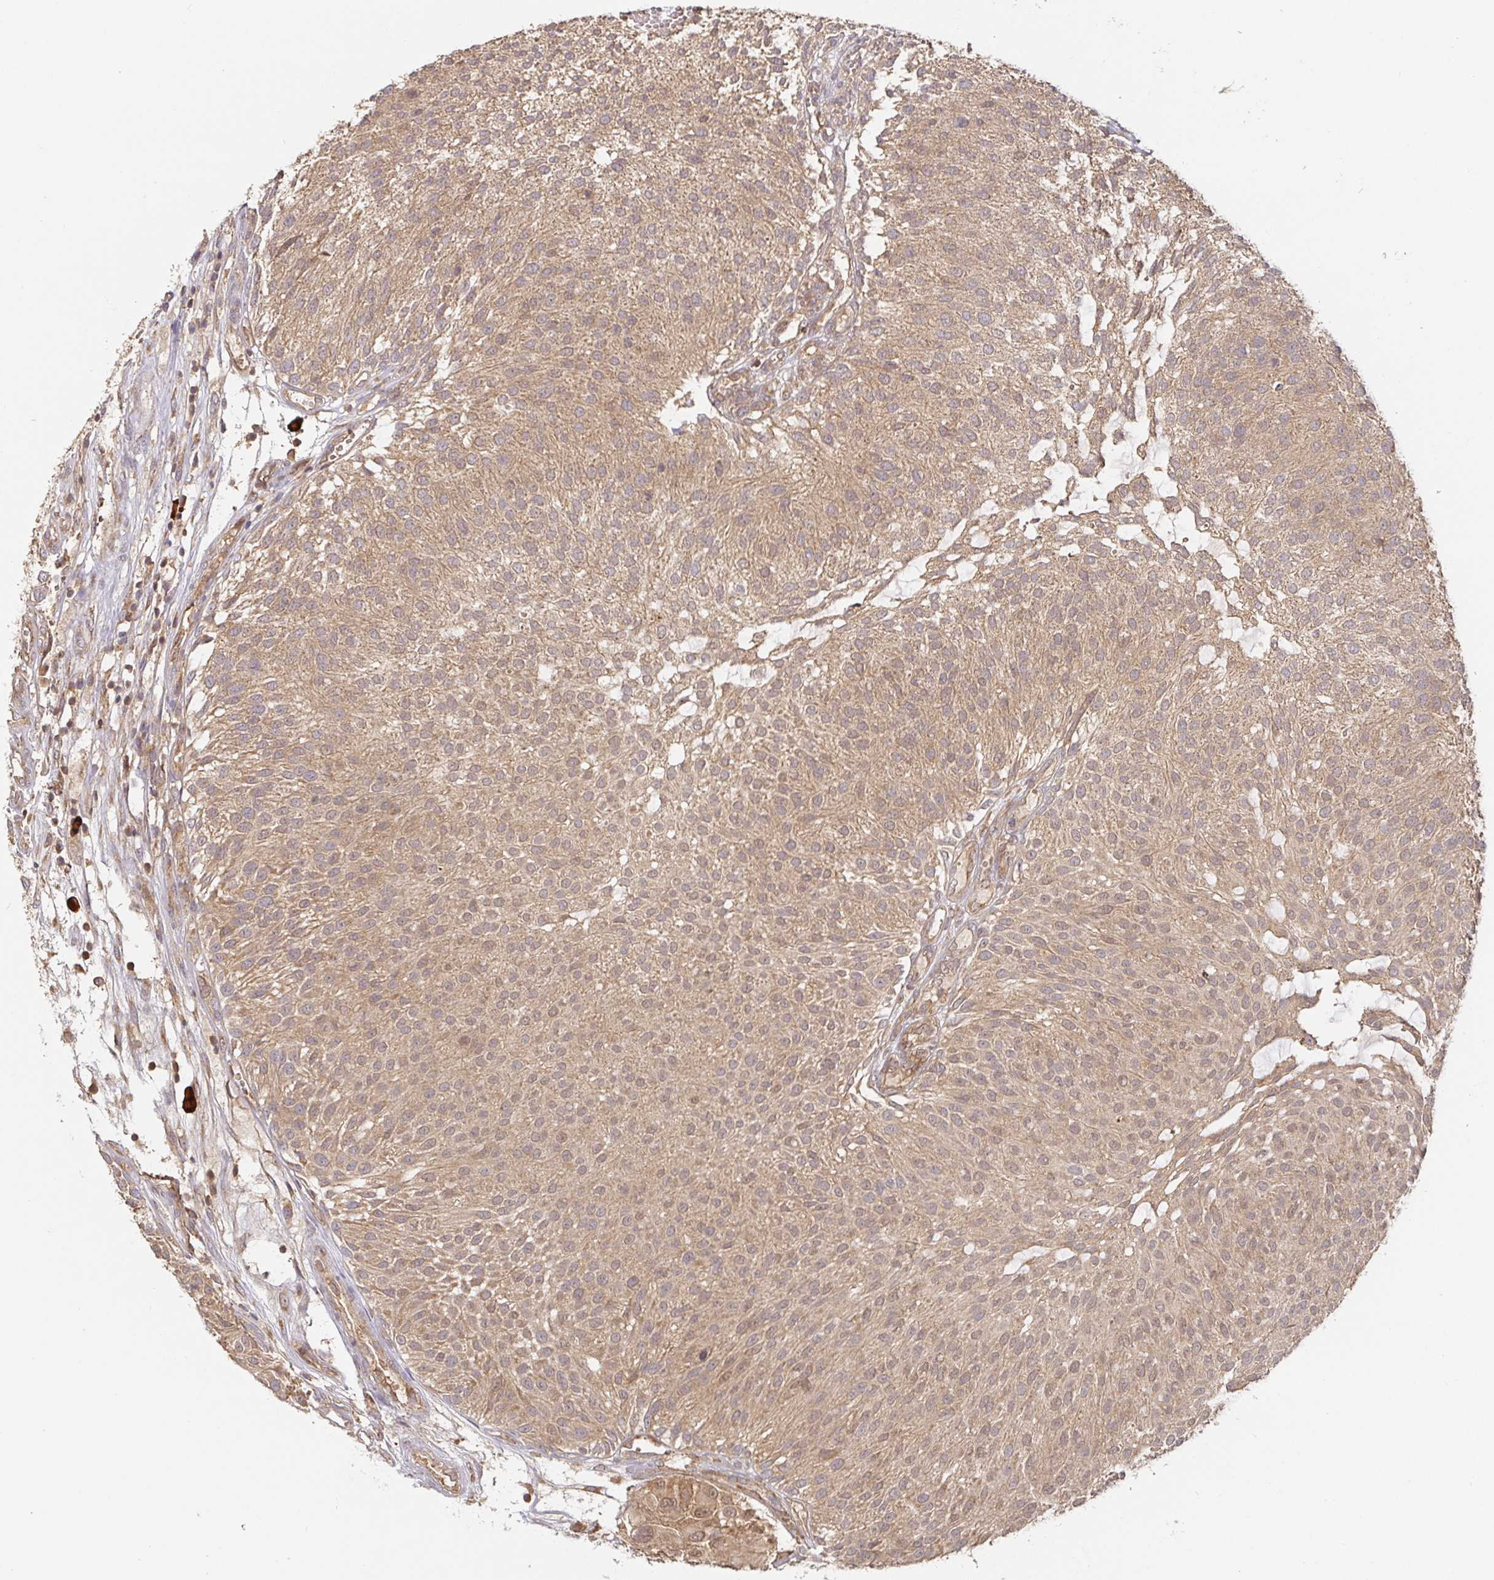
{"staining": {"intensity": "moderate", "quantity": ">75%", "location": "cytoplasmic/membranous,nuclear"}, "tissue": "urothelial cancer", "cell_type": "Tumor cells", "image_type": "cancer", "snomed": [{"axis": "morphology", "description": "Urothelial carcinoma, NOS"}, {"axis": "topography", "description": "Urinary bladder"}], "caption": "A histopathology image showing moderate cytoplasmic/membranous and nuclear positivity in about >75% of tumor cells in transitional cell carcinoma, as visualized by brown immunohistochemical staining.", "gene": "HAGH", "patient": {"sex": "male", "age": 84}}